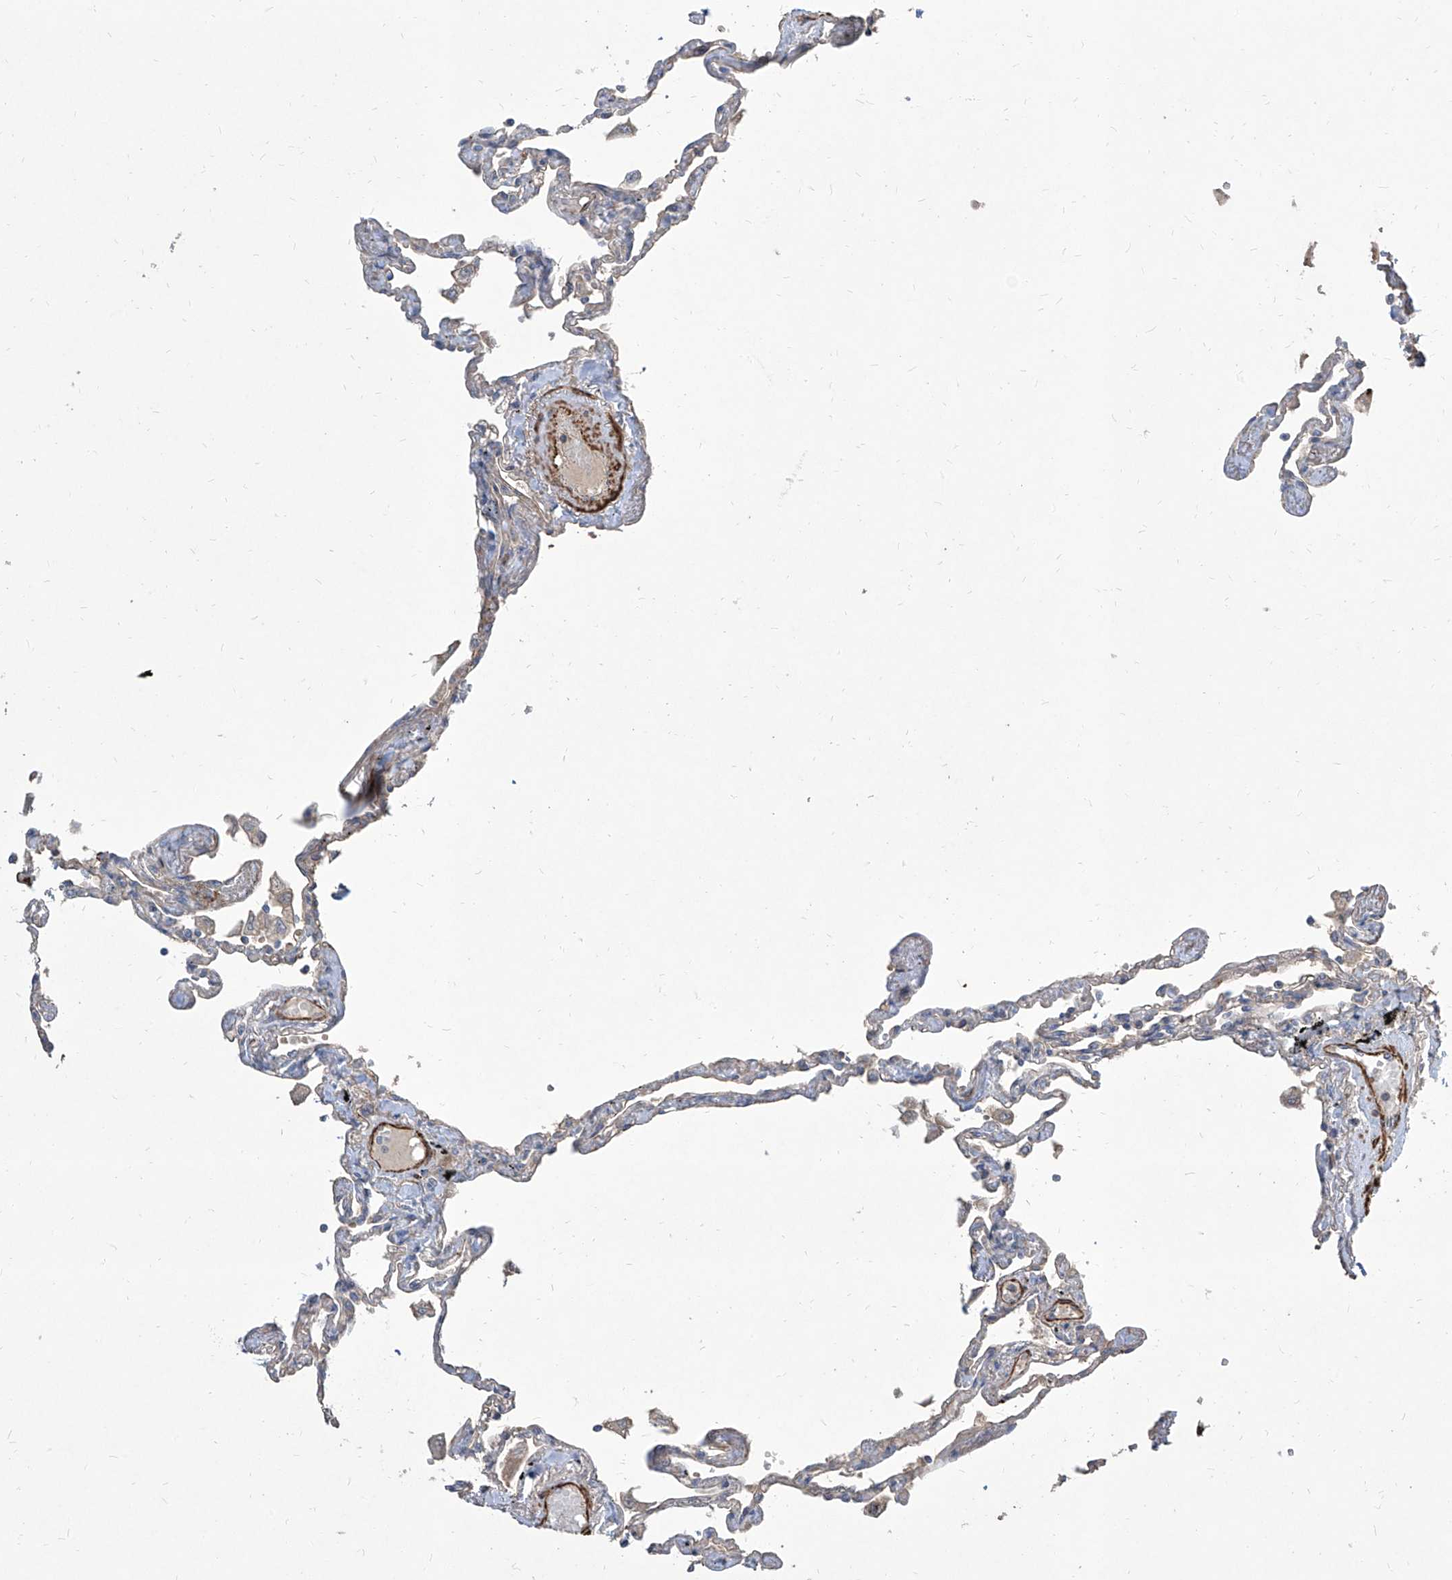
{"staining": {"intensity": "weak", "quantity": "<25%", "location": "cytoplasmic/membranous"}, "tissue": "lung", "cell_type": "Alveolar cells", "image_type": "normal", "snomed": [{"axis": "morphology", "description": "Normal tissue, NOS"}, {"axis": "topography", "description": "Lung"}], "caption": "This is an immunohistochemistry image of normal lung. There is no positivity in alveolar cells.", "gene": "FAM83B", "patient": {"sex": "female", "age": 67}}